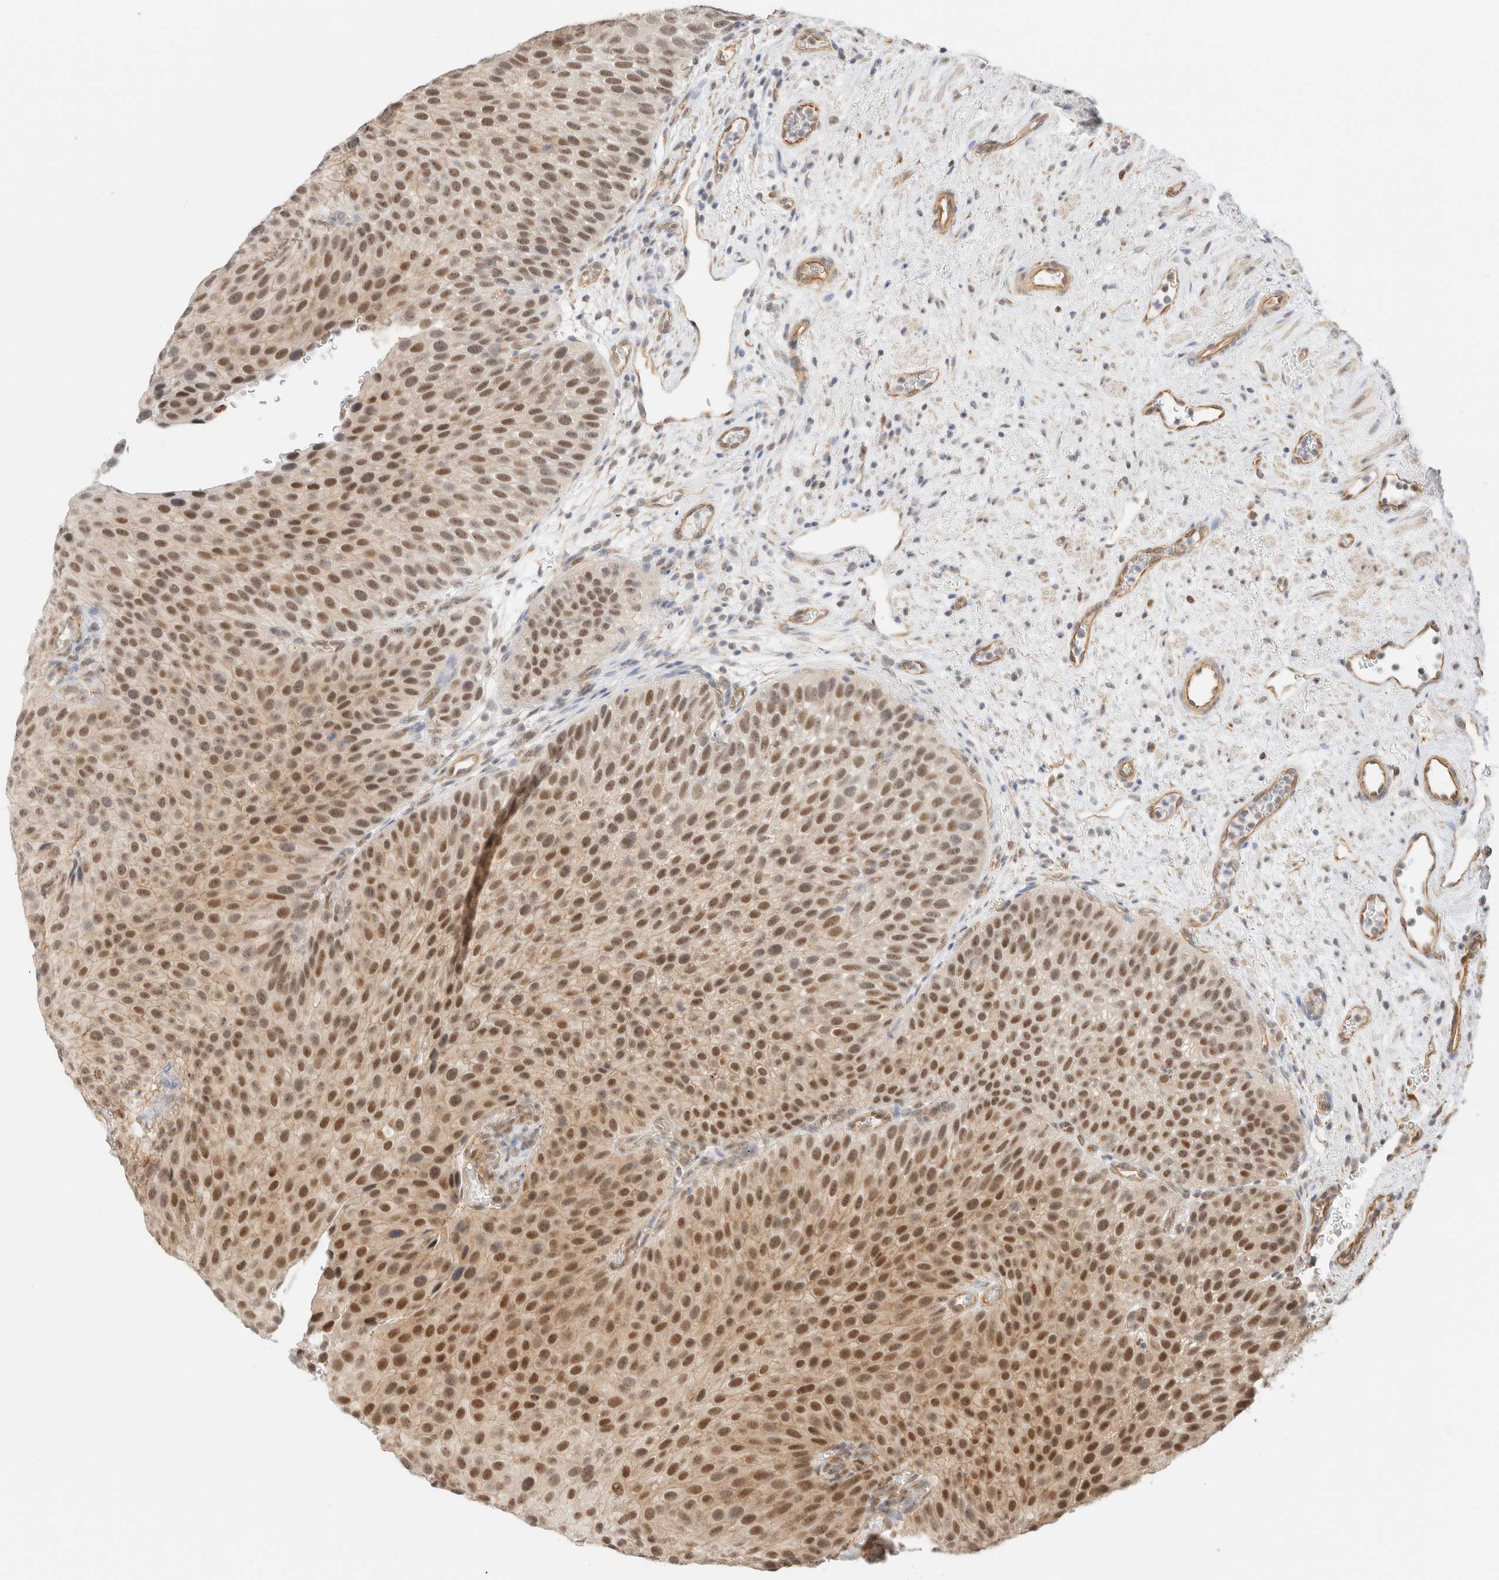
{"staining": {"intensity": "strong", "quantity": ">75%", "location": "cytoplasmic/membranous,nuclear"}, "tissue": "urothelial cancer", "cell_type": "Tumor cells", "image_type": "cancer", "snomed": [{"axis": "morphology", "description": "Normal tissue, NOS"}, {"axis": "morphology", "description": "Urothelial carcinoma, Low grade"}, {"axis": "topography", "description": "Urinary bladder"}, {"axis": "topography", "description": "Prostate"}], "caption": "Brown immunohistochemical staining in urothelial carcinoma (low-grade) displays strong cytoplasmic/membranous and nuclear expression in approximately >75% of tumor cells.", "gene": "ARID5A", "patient": {"sex": "male", "age": 60}}